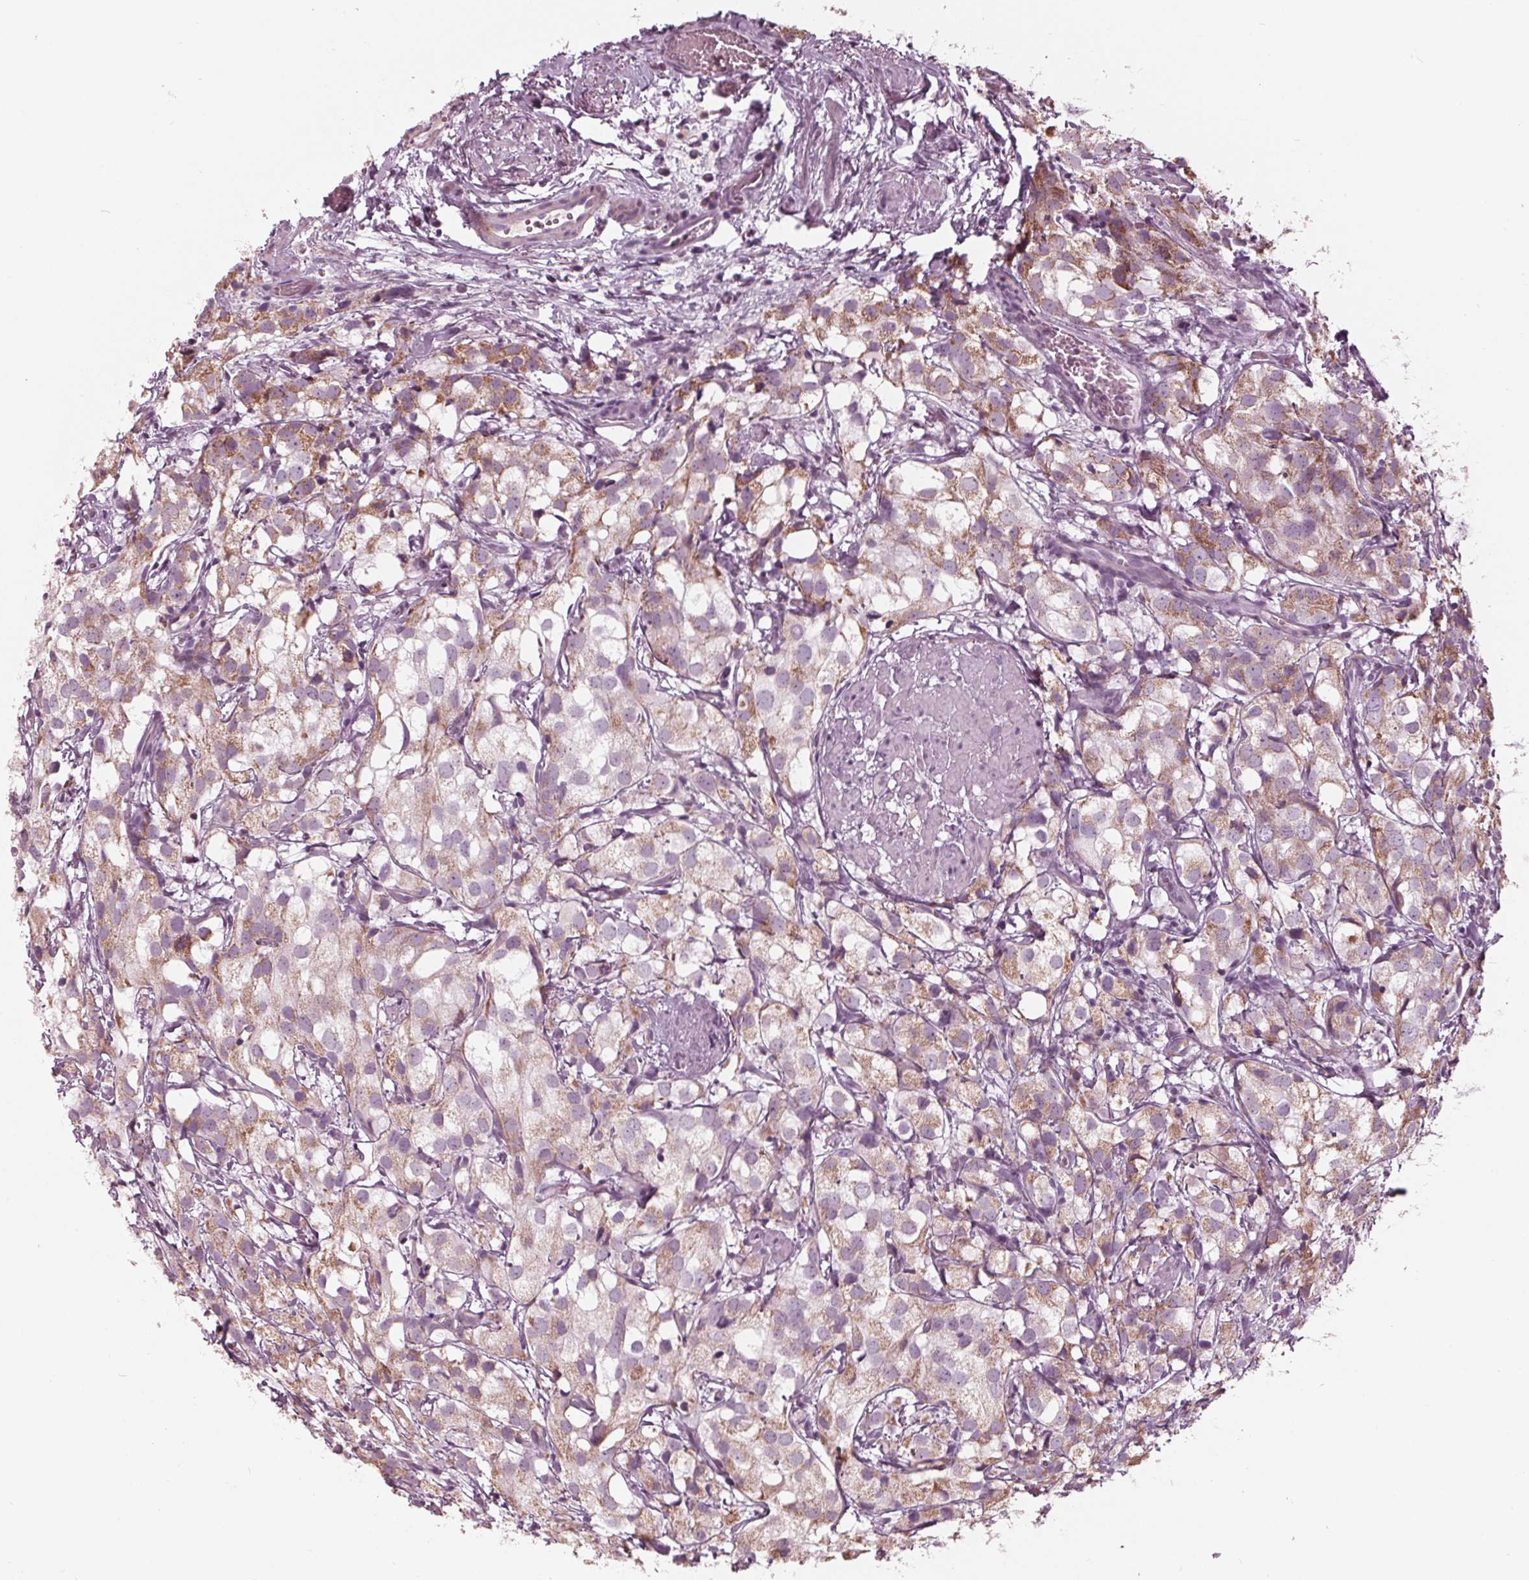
{"staining": {"intensity": "weak", "quantity": "25%-75%", "location": "cytoplasmic/membranous"}, "tissue": "prostate cancer", "cell_type": "Tumor cells", "image_type": "cancer", "snomed": [{"axis": "morphology", "description": "Adenocarcinoma, High grade"}, {"axis": "topography", "description": "Prostate"}], "caption": "Weak cytoplasmic/membranous staining is seen in about 25%-75% of tumor cells in prostate cancer.", "gene": "CLN6", "patient": {"sex": "male", "age": 86}}